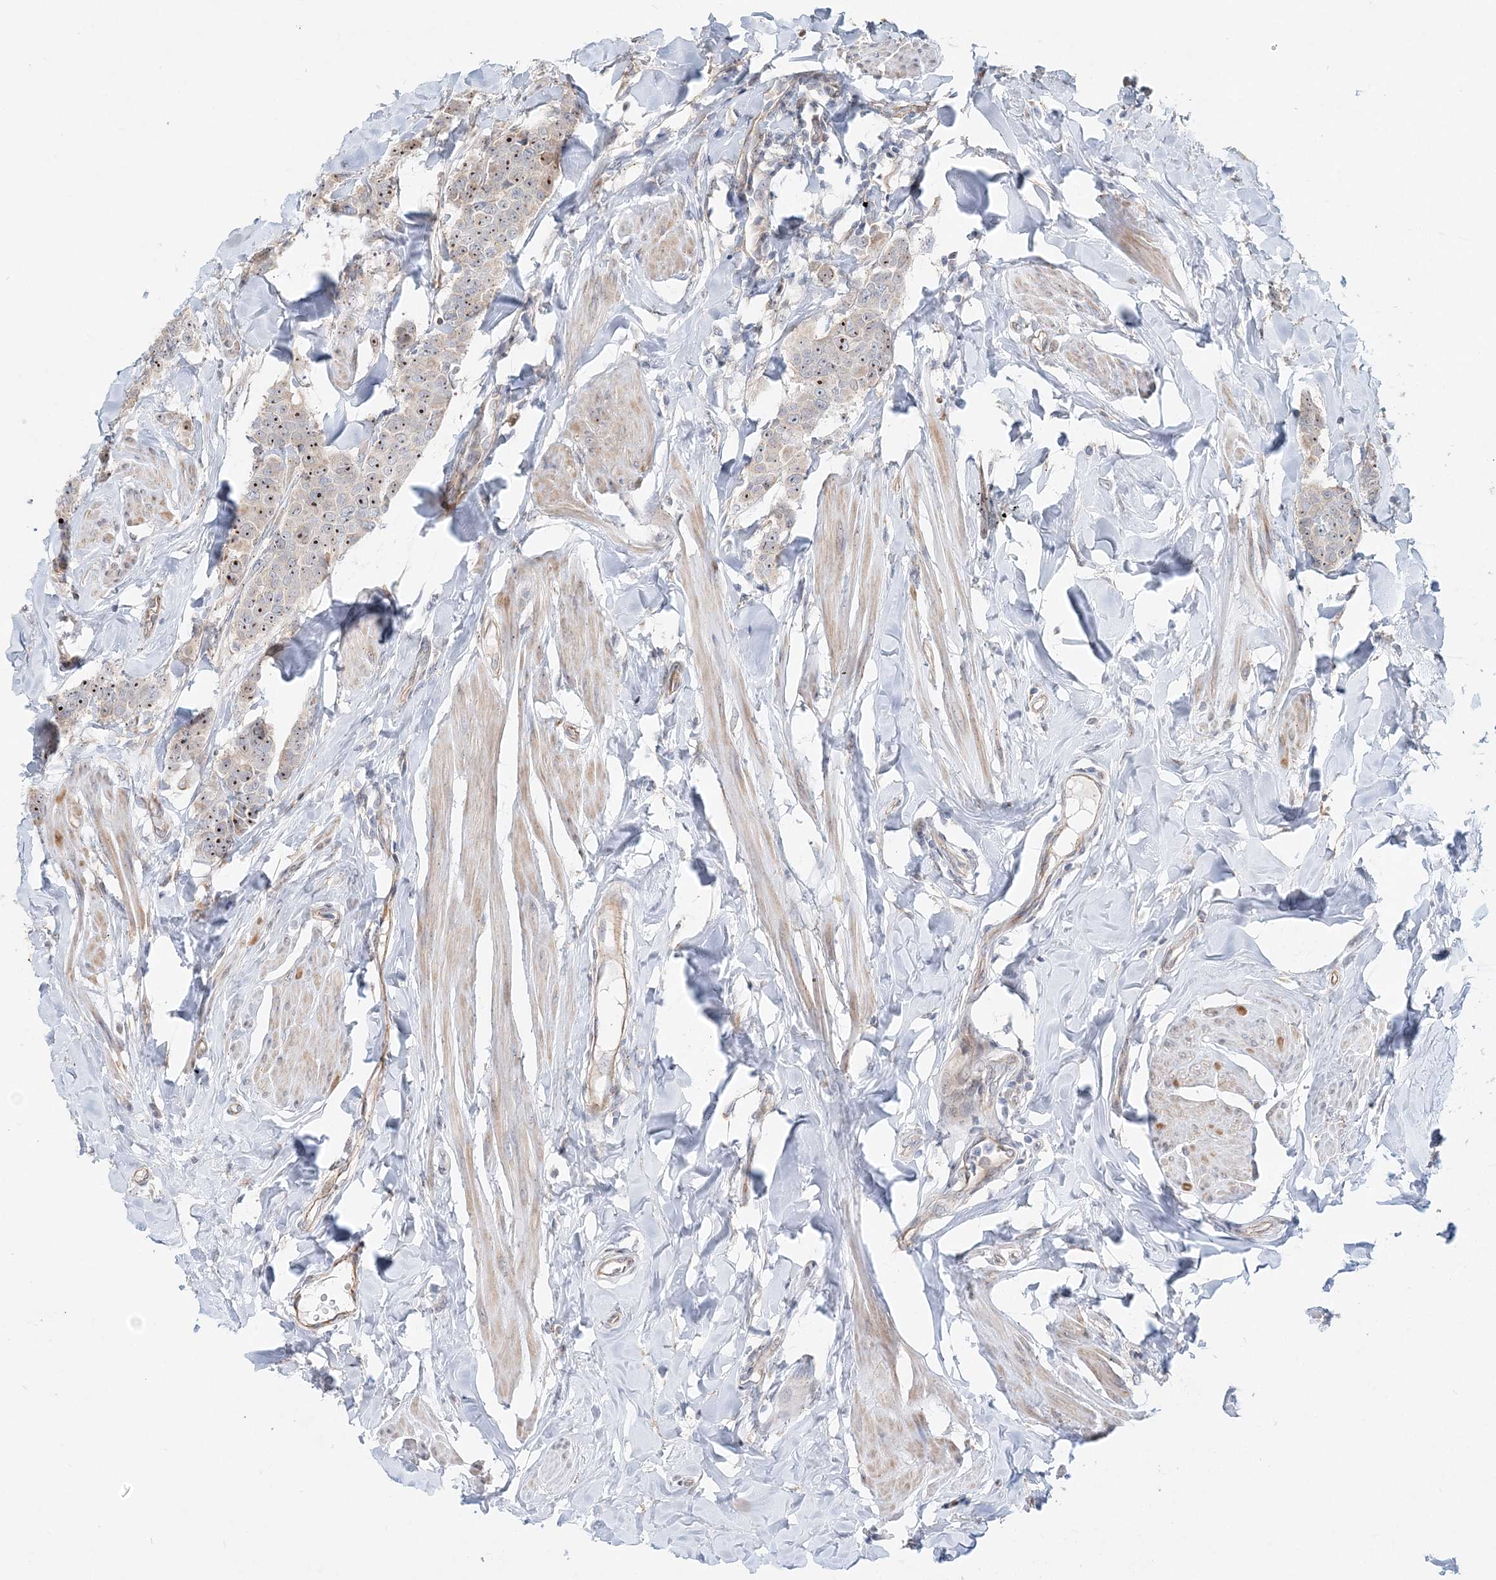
{"staining": {"intensity": "strong", "quantity": "25%-75%", "location": "nuclear"}, "tissue": "breast cancer", "cell_type": "Tumor cells", "image_type": "cancer", "snomed": [{"axis": "morphology", "description": "Duct carcinoma"}, {"axis": "topography", "description": "Breast"}], "caption": "Tumor cells display high levels of strong nuclear positivity in about 25%-75% of cells in human breast invasive ductal carcinoma.", "gene": "CXXC5", "patient": {"sex": "female", "age": 40}}